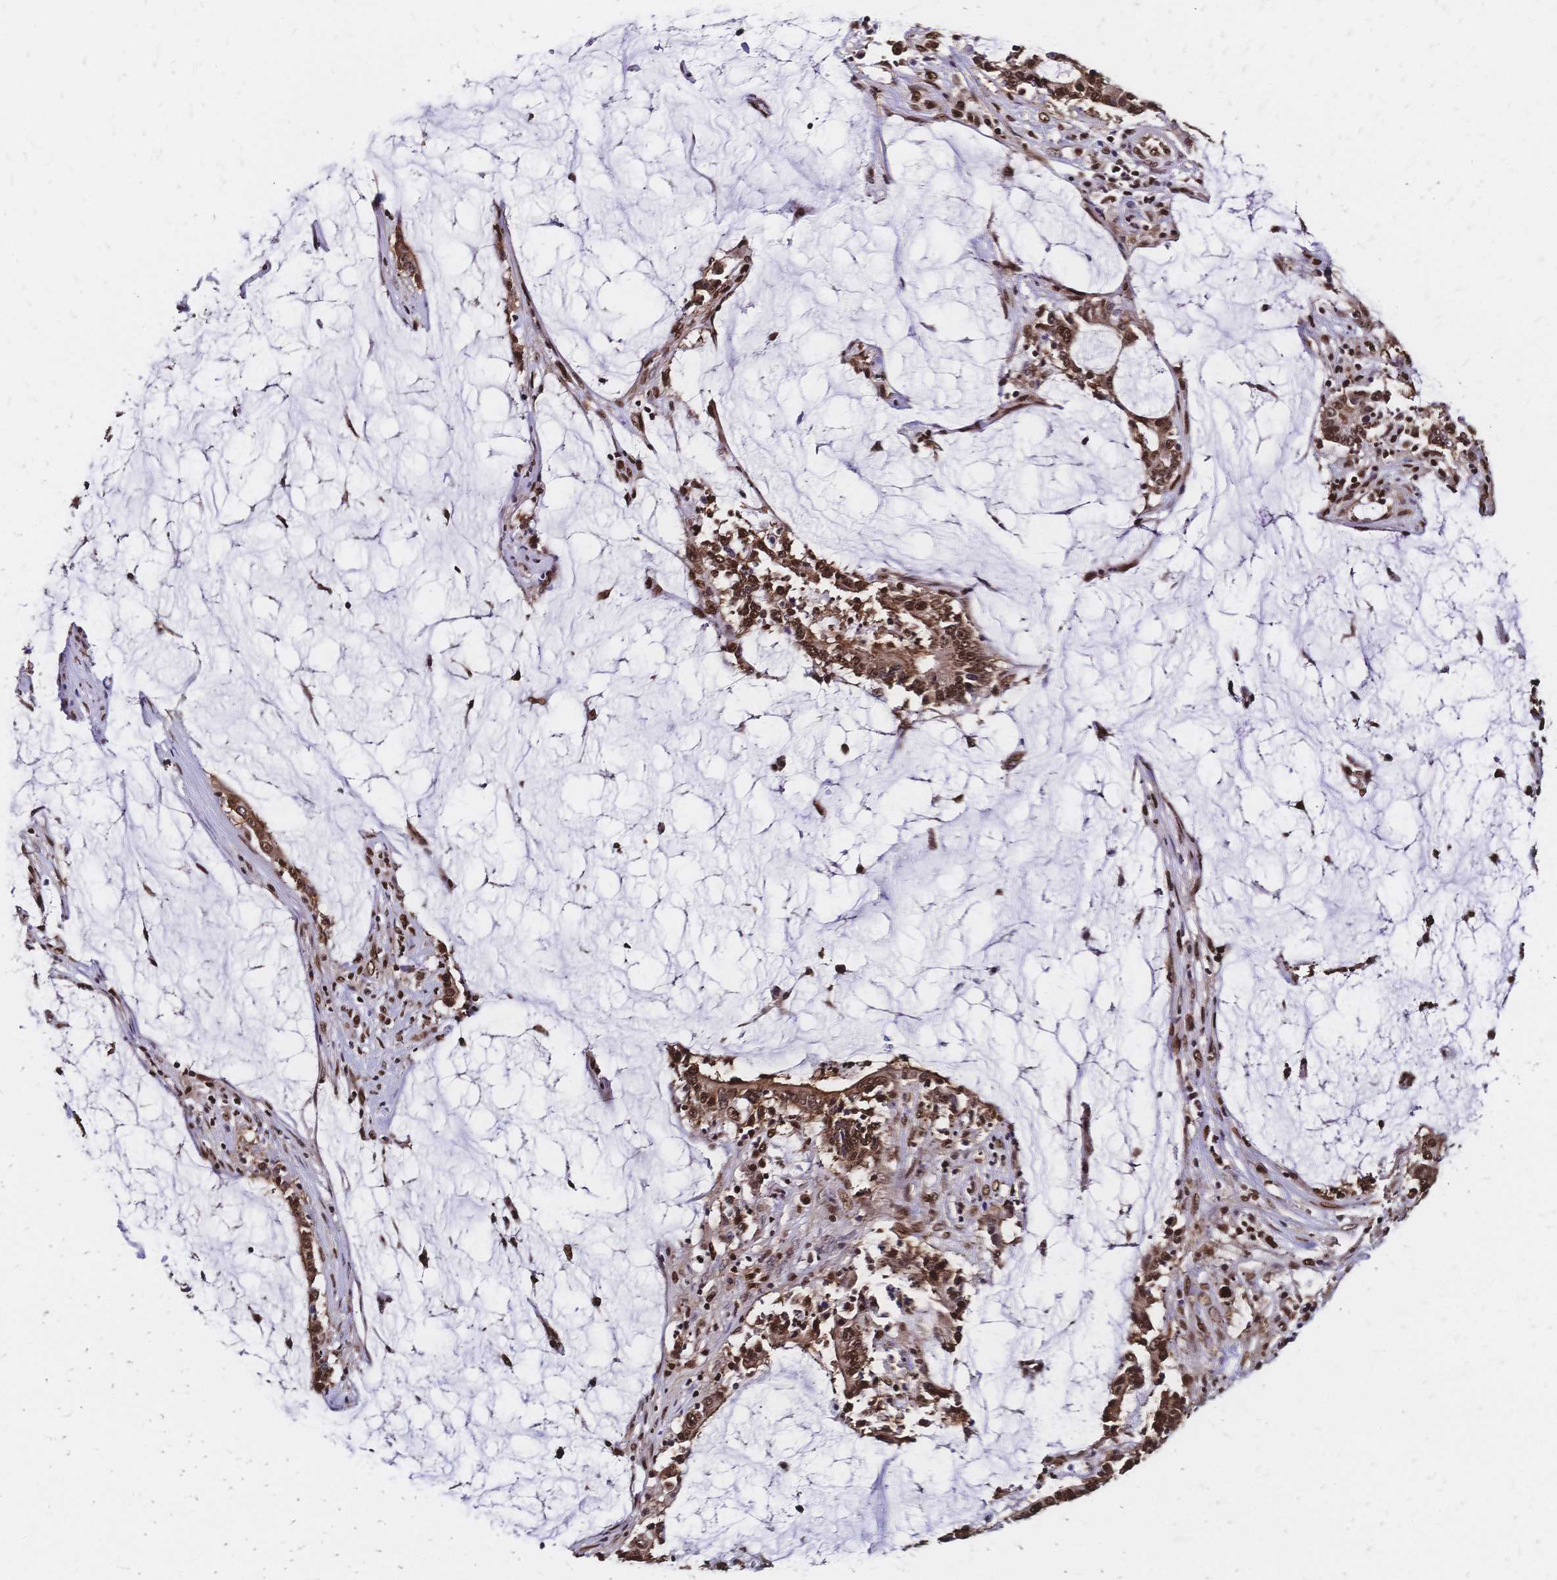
{"staining": {"intensity": "moderate", "quantity": ">75%", "location": "cytoplasmic/membranous,nuclear"}, "tissue": "stomach cancer", "cell_type": "Tumor cells", "image_type": "cancer", "snomed": [{"axis": "morphology", "description": "Adenocarcinoma, NOS"}, {"axis": "topography", "description": "Stomach, upper"}], "caption": "IHC micrograph of stomach adenocarcinoma stained for a protein (brown), which exhibits medium levels of moderate cytoplasmic/membranous and nuclear positivity in about >75% of tumor cells.", "gene": "HDGF", "patient": {"sex": "male", "age": 68}}